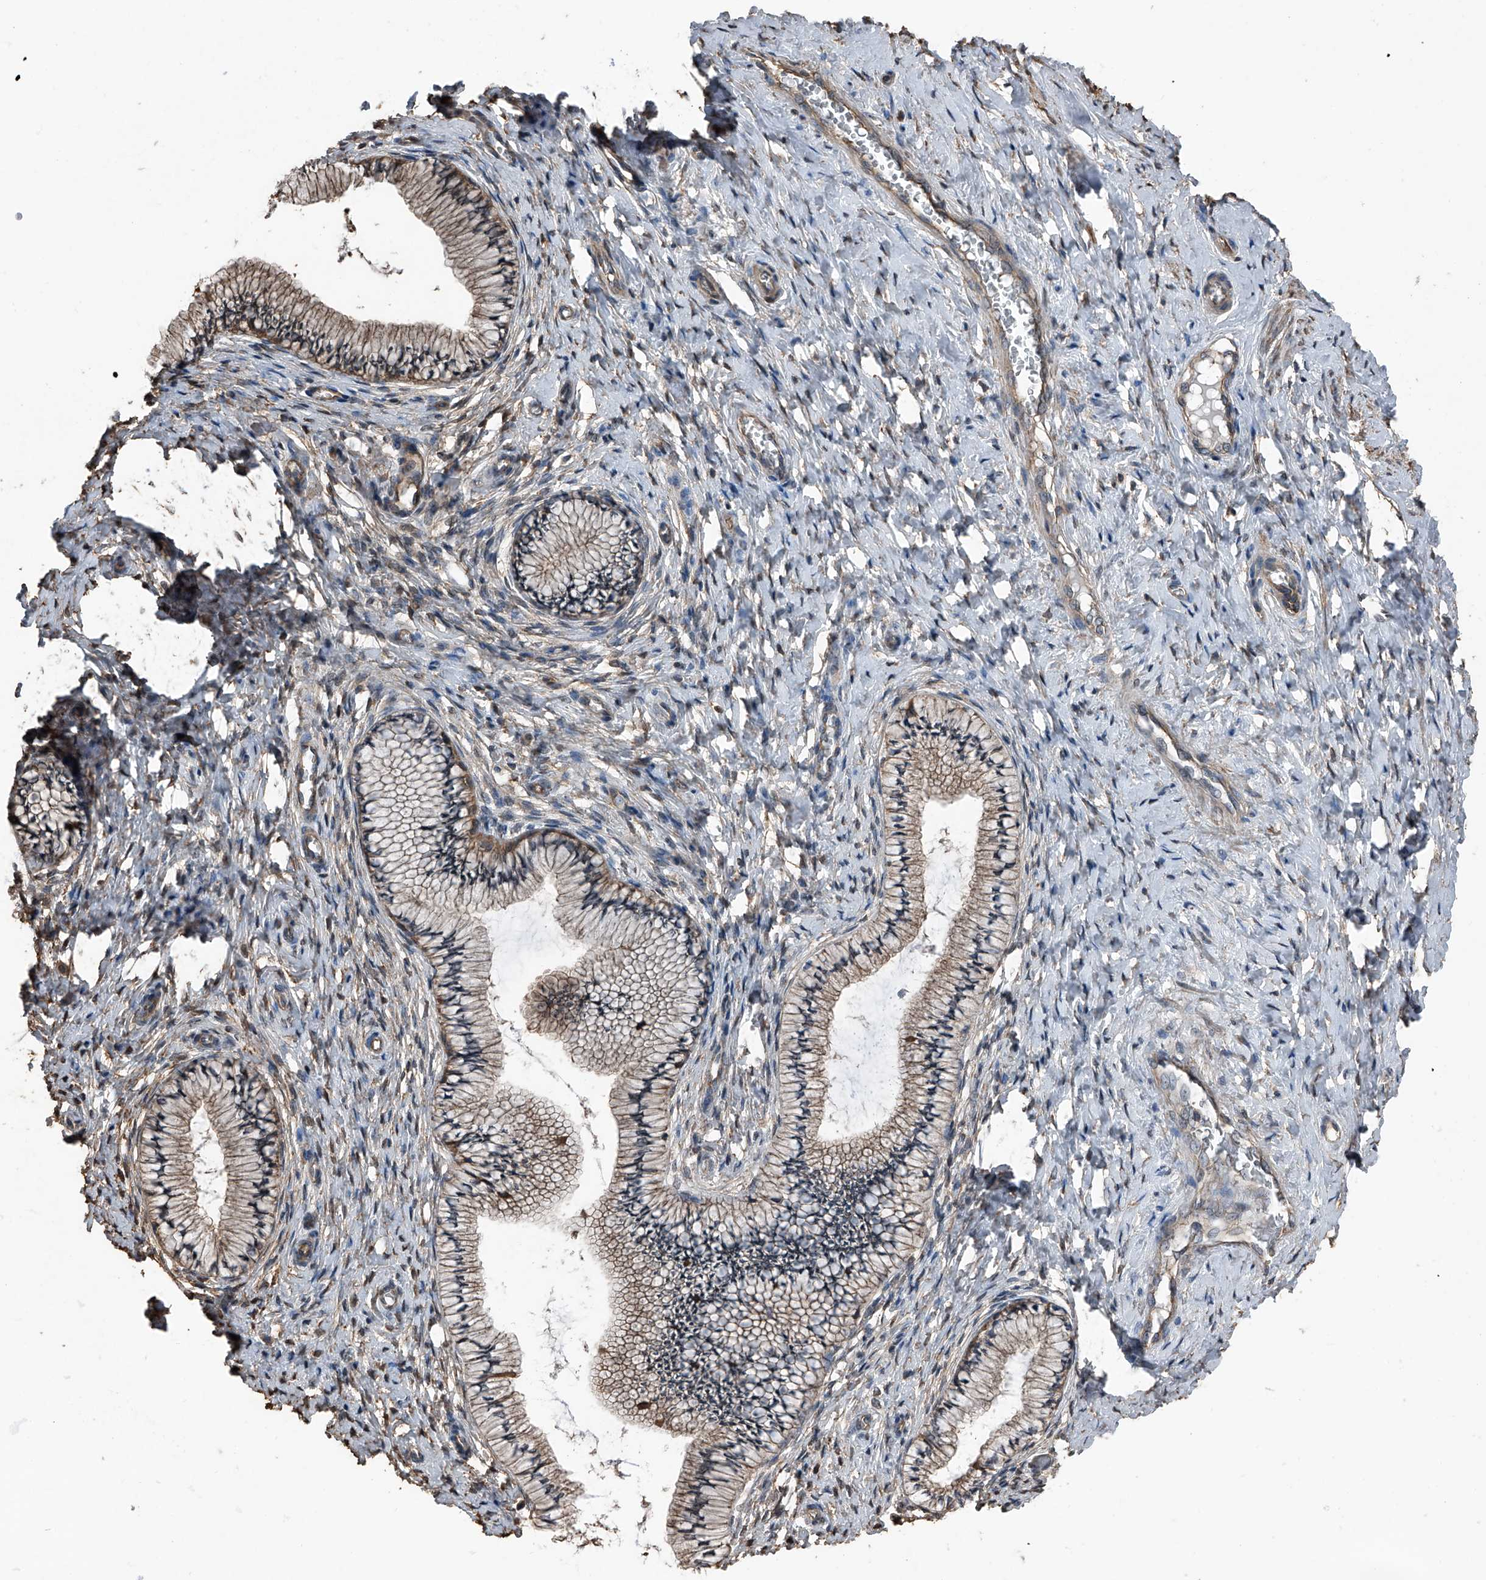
{"staining": {"intensity": "weak", "quantity": ">75%", "location": "cytoplasmic/membranous"}, "tissue": "cervix", "cell_type": "Glandular cells", "image_type": "normal", "snomed": [{"axis": "morphology", "description": "Normal tissue, NOS"}, {"axis": "topography", "description": "Cervix"}], "caption": "Cervix stained with DAB (3,3'-diaminobenzidine) immunohistochemistry shows low levels of weak cytoplasmic/membranous staining in approximately >75% of glandular cells. Nuclei are stained in blue.", "gene": "KCNJ2", "patient": {"sex": "female", "age": 36}}